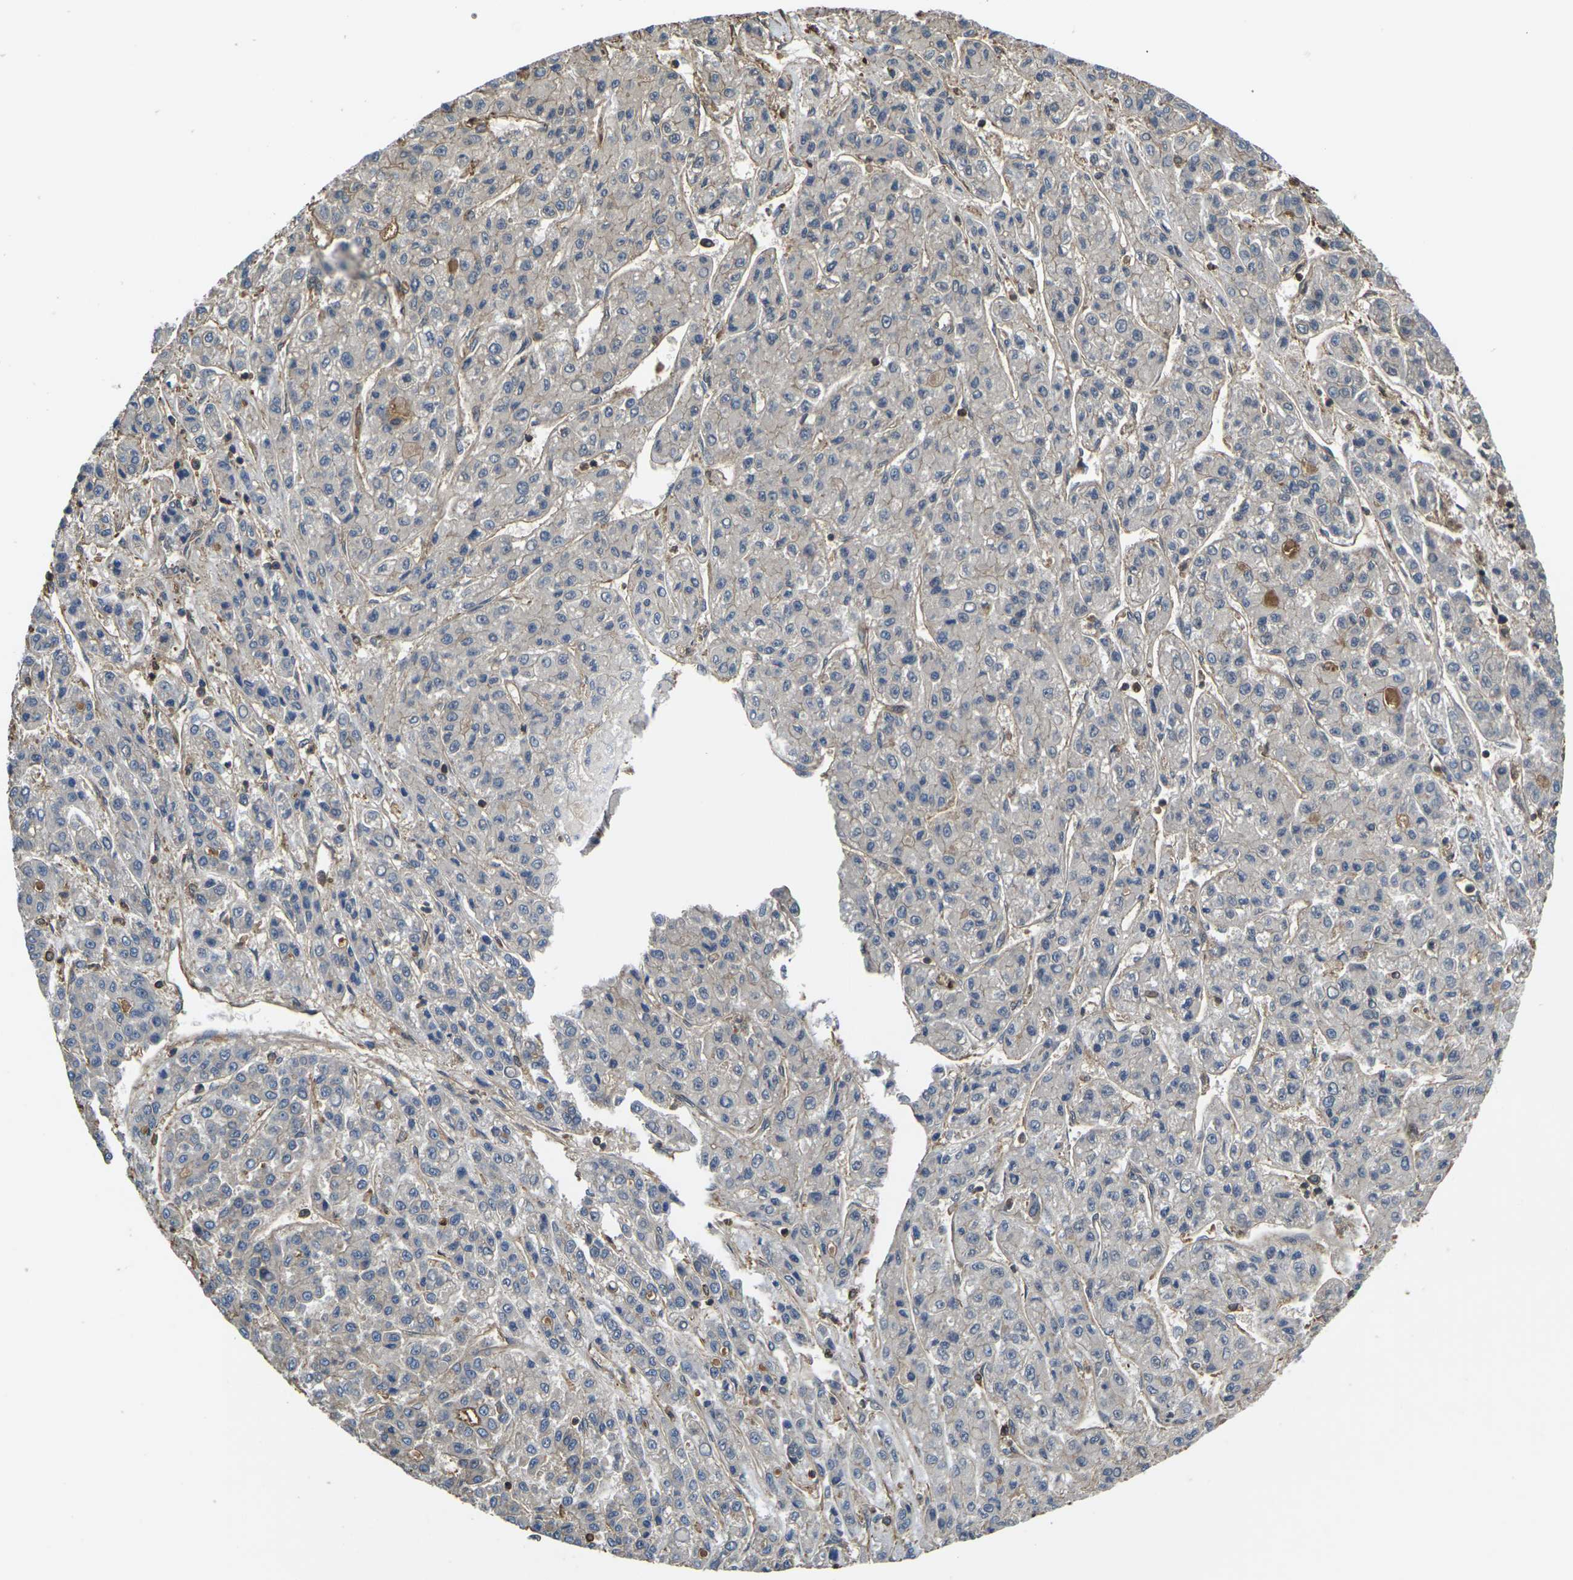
{"staining": {"intensity": "weak", "quantity": "<25%", "location": "cytoplasmic/membranous"}, "tissue": "liver cancer", "cell_type": "Tumor cells", "image_type": "cancer", "snomed": [{"axis": "morphology", "description": "Carcinoma, Hepatocellular, NOS"}, {"axis": "topography", "description": "Liver"}], "caption": "Liver cancer (hepatocellular carcinoma) was stained to show a protein in brown. There is no significant expression in tumor cells.", "gene": "HSPG2", "patient": {"sex": "male", "age": 70}}